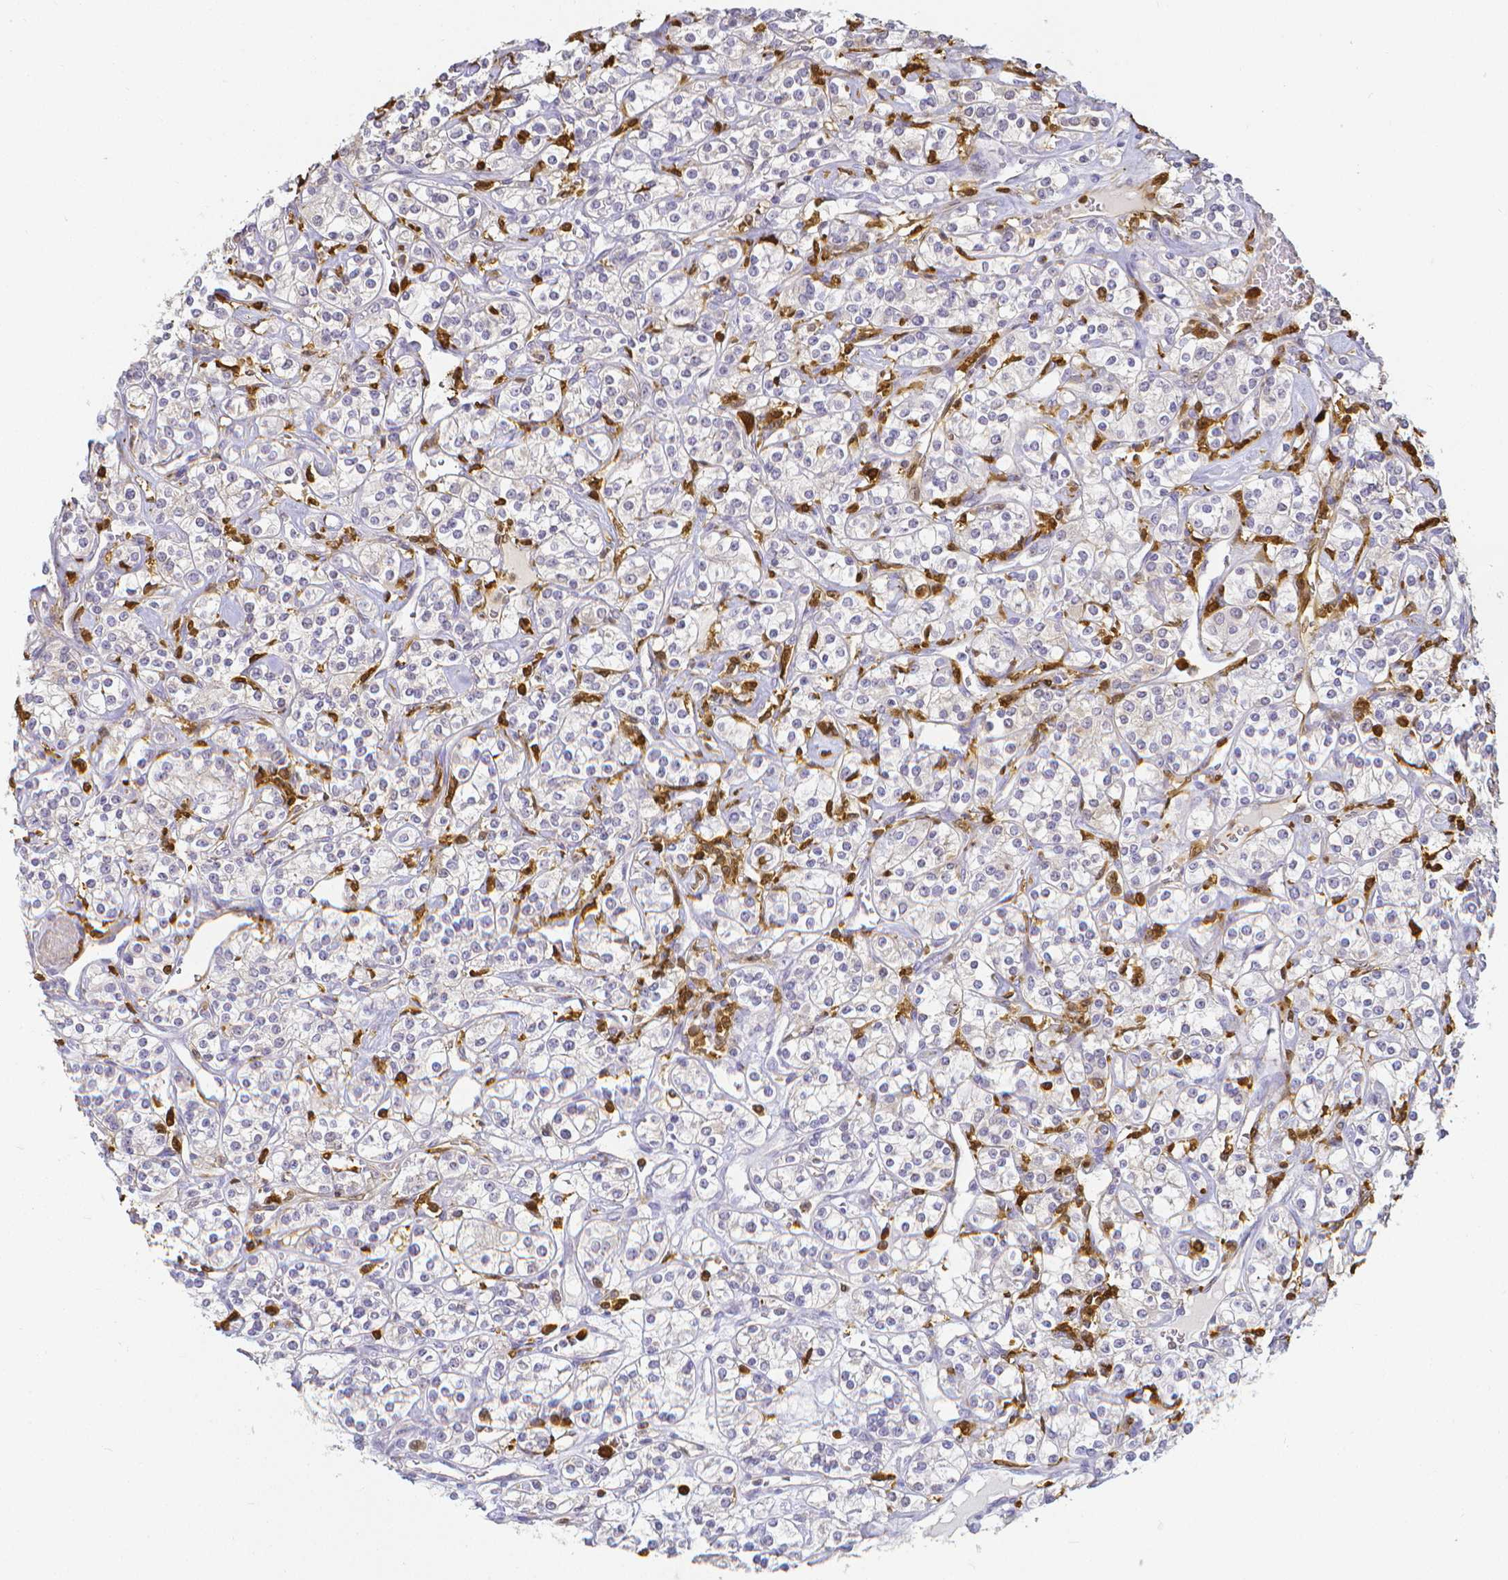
{"staining": {"intensity": "negative", "quantity": "none", "location": "none"}, "tissue": "renal cancer", "cell_type": "Tumor cells", "image_type": "cancer", "snomed": [{"axis": "morphology", "description": "Adenocarcinoma, NOS"}, {"axis": "topography", "description": "Kidney"}], "caption": "Micrograph shows no protein expression in tumor cells of renal cancer tissue. (Stains: DAB (3,3'-diaminobenzidine) immunohistochemistry (IHC) with hematoxylin counter stain, Microscopy: brightfield microscopy at high magnification).", "gene": "COTL1", "patient": {"sex": "male", "age": 77}}